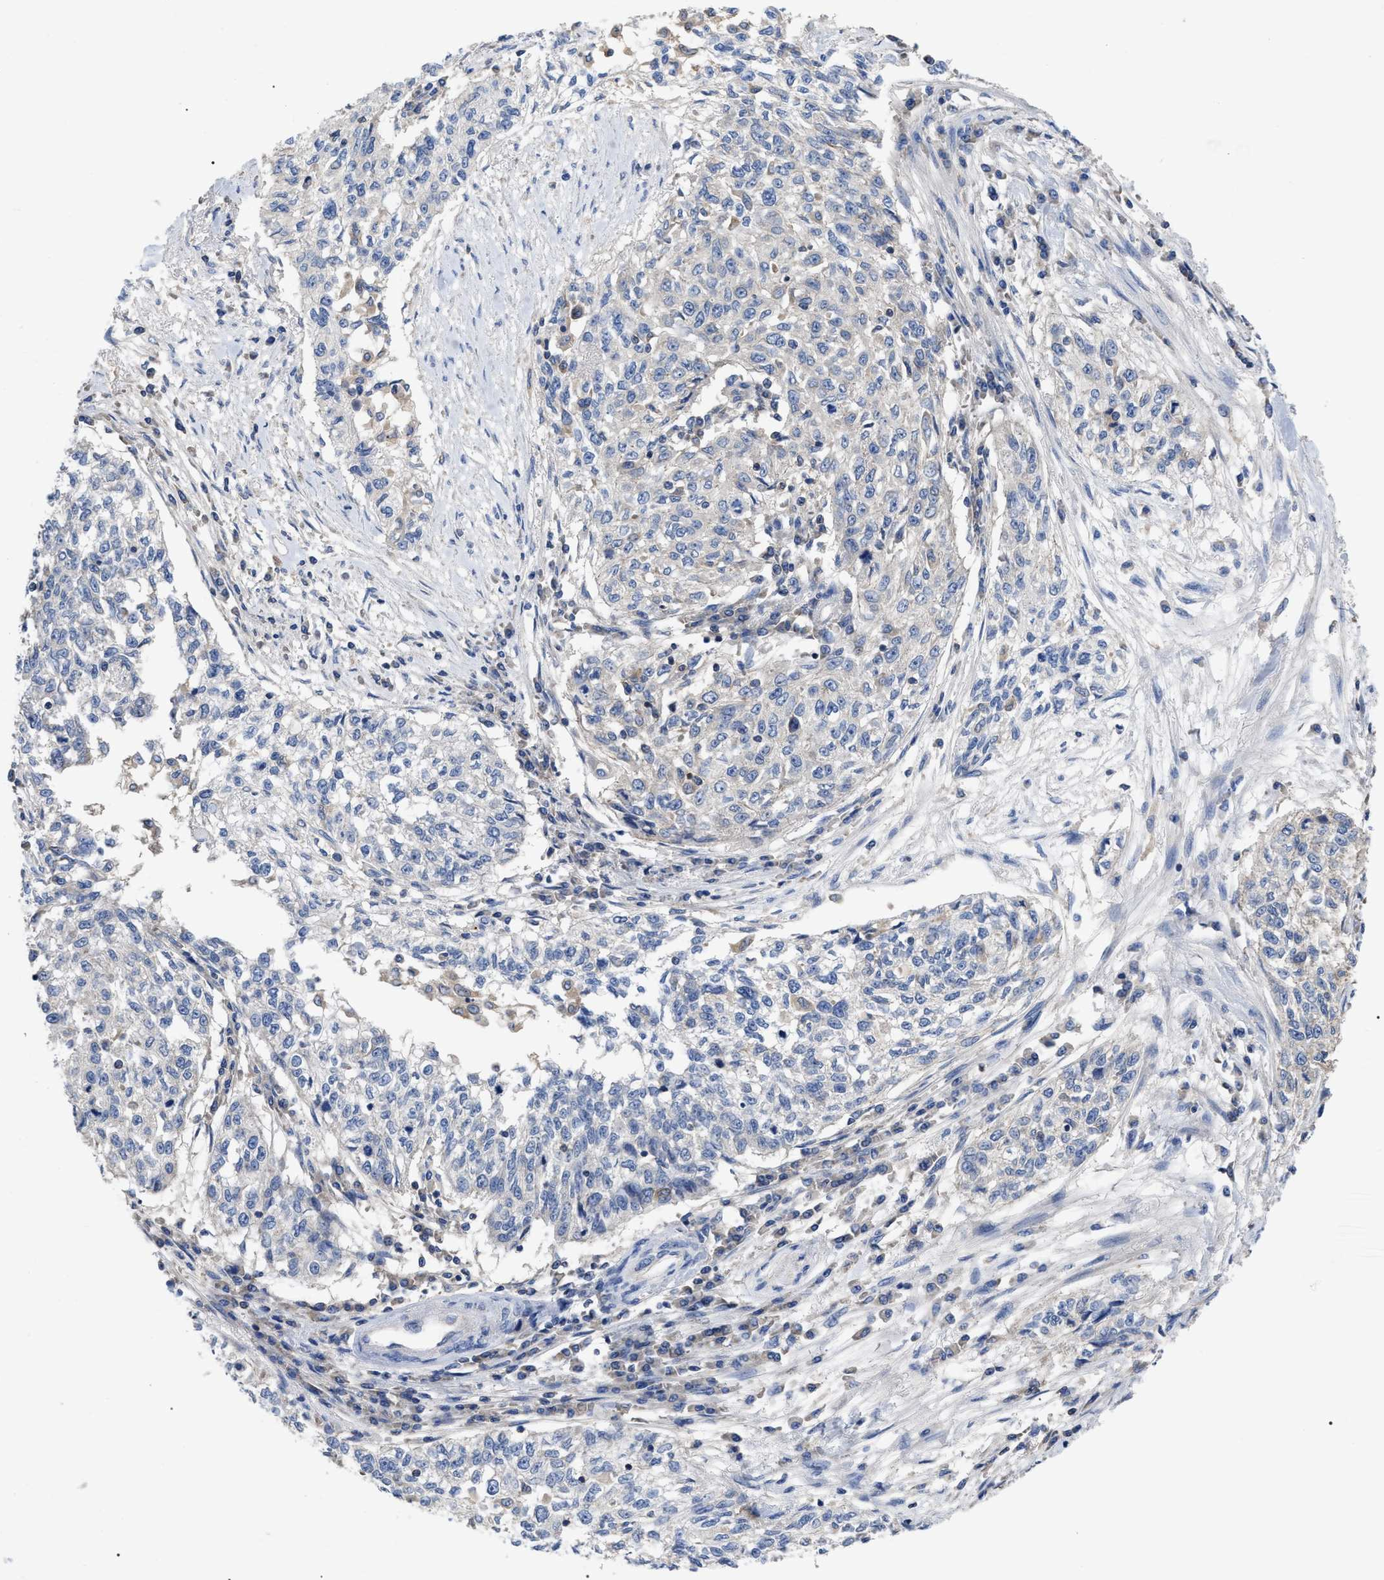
{"staining": {"intensity": "negative", "quantity": "none", "location": "none"}, "tissue": "cervical cancer", "cell_type": "Tumor cells", "image_type": "cancer", "snomed": [{"axis": "morphology", "description": "Squamous cell carcinoma, NOS"}, {"axis": "topography", "description": "Cervix"}], "caption": "Human squamous cell carcinoma (cervical) stained for a protein using immunohistochemistry shows no positivity in tumor cells.", "gene": "RAP1GDS1", "patient": {"sex": "female", "age": 57}}